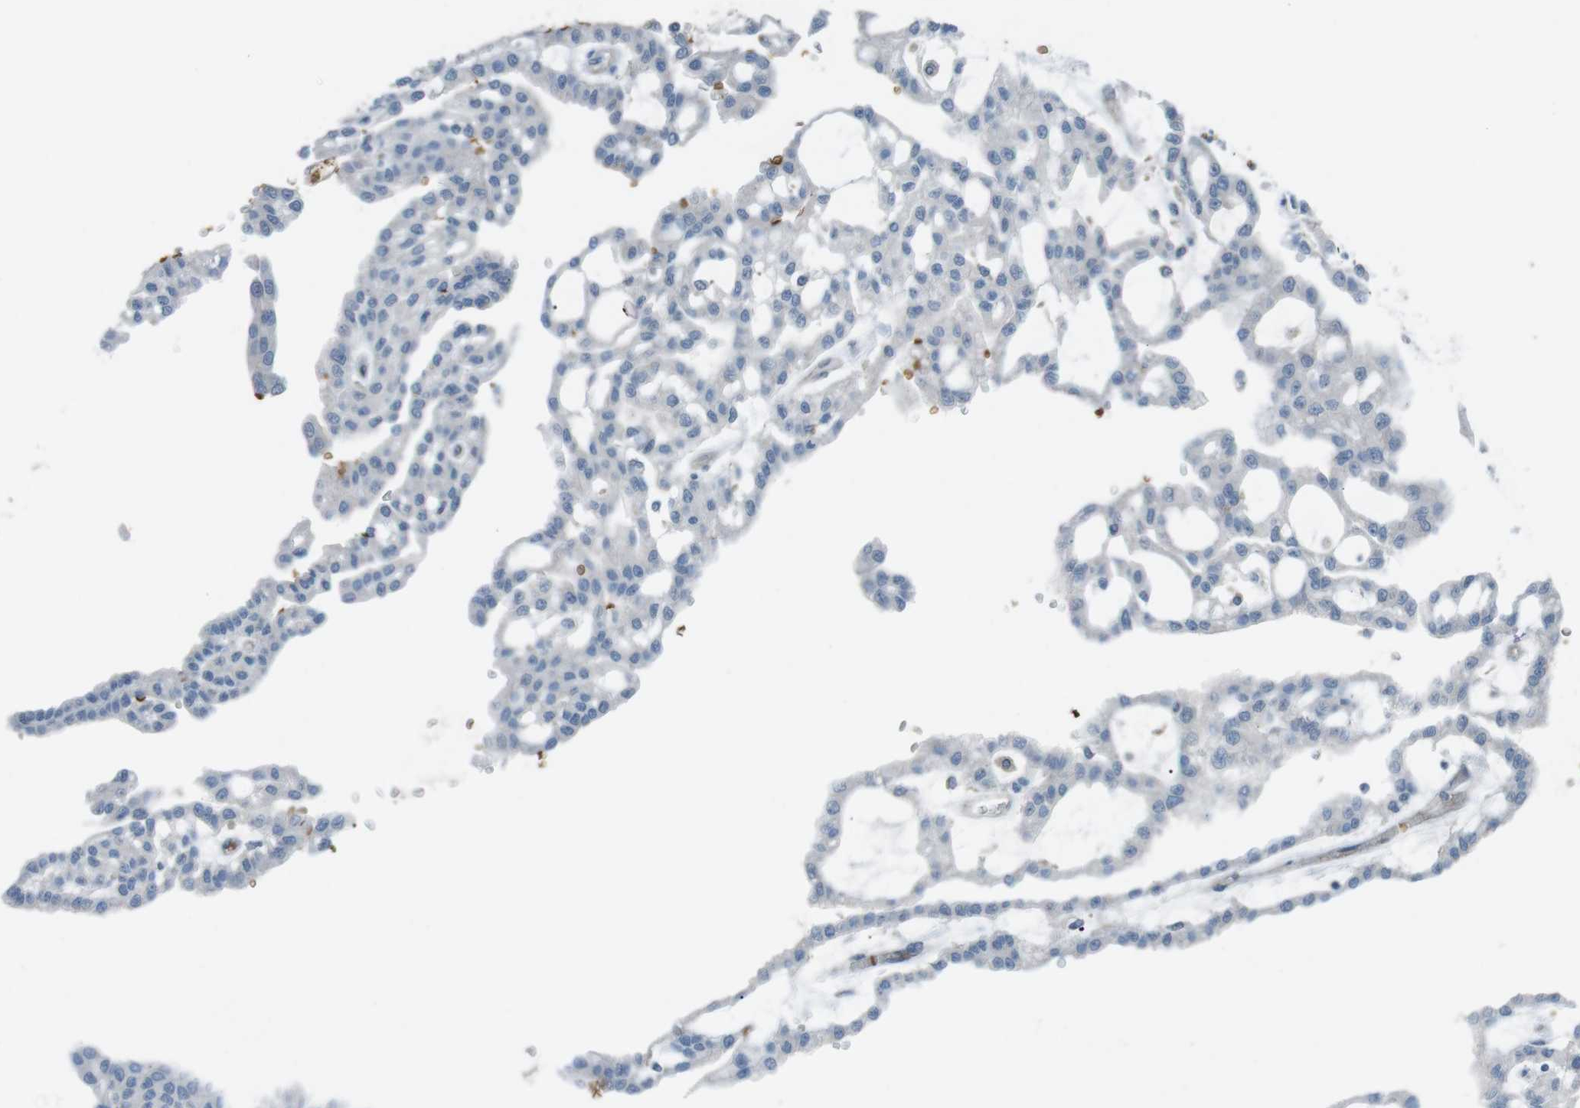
{"staining": {"intensity": "negative", "quantity": "none", "location": "none"}, "tissue": "renal cancer", "cell_type": "Tumor cells", "image_type": "cancer", "snomed": [{"axis": "morphology", "description": "Adenocarcinoma, NOS"}, {"axis": "topography", "description": "Kidney"}], "caption": "Renal cancer stained for a protein using immunohistochemistry (IHC) exhibits no positivity tumor cells.", "gene": "SPTA1", "patient": {"sex": "male", "age": 63}}